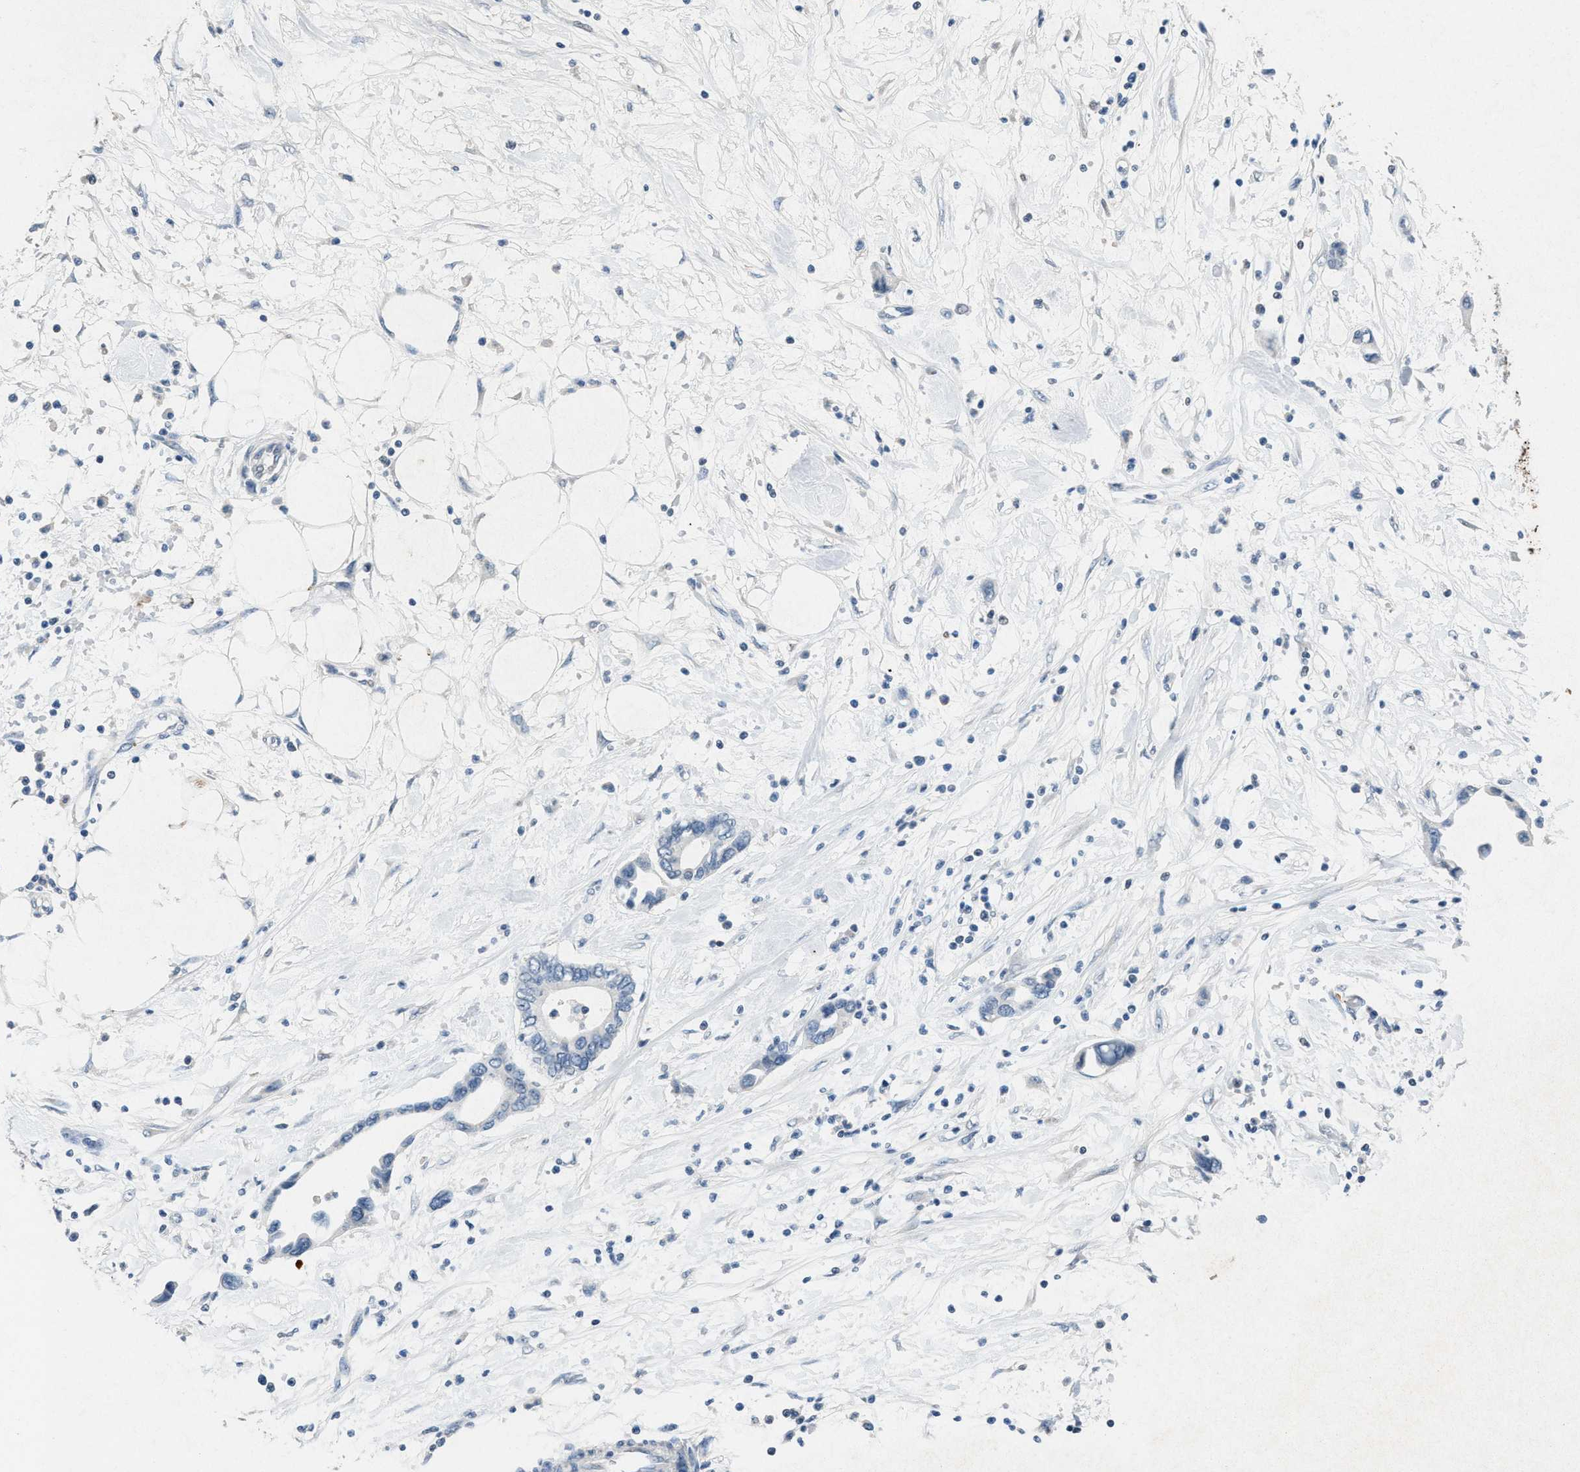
{"staining": {"intensity": "negative", "quantity": "none", "location": "none"}, "tissue": "pancreatic cancer", "cell_type": "Tumor cells", "image_type": "cancer", "snomed": [{"axis": "morphology", "description": "Adenocarcinoma, NOS"}, {"axis": "topography", "description": "Pancreas"}], "caption": "A high-resolution image shows immunohistochemistry (IHC) staining of pancreatic cancer (adenocarcinoma), which demonstrates no significant expression in tumor cells.", "gene": "SLC5A5", "patient": {"sex": "female", "age": 57}}